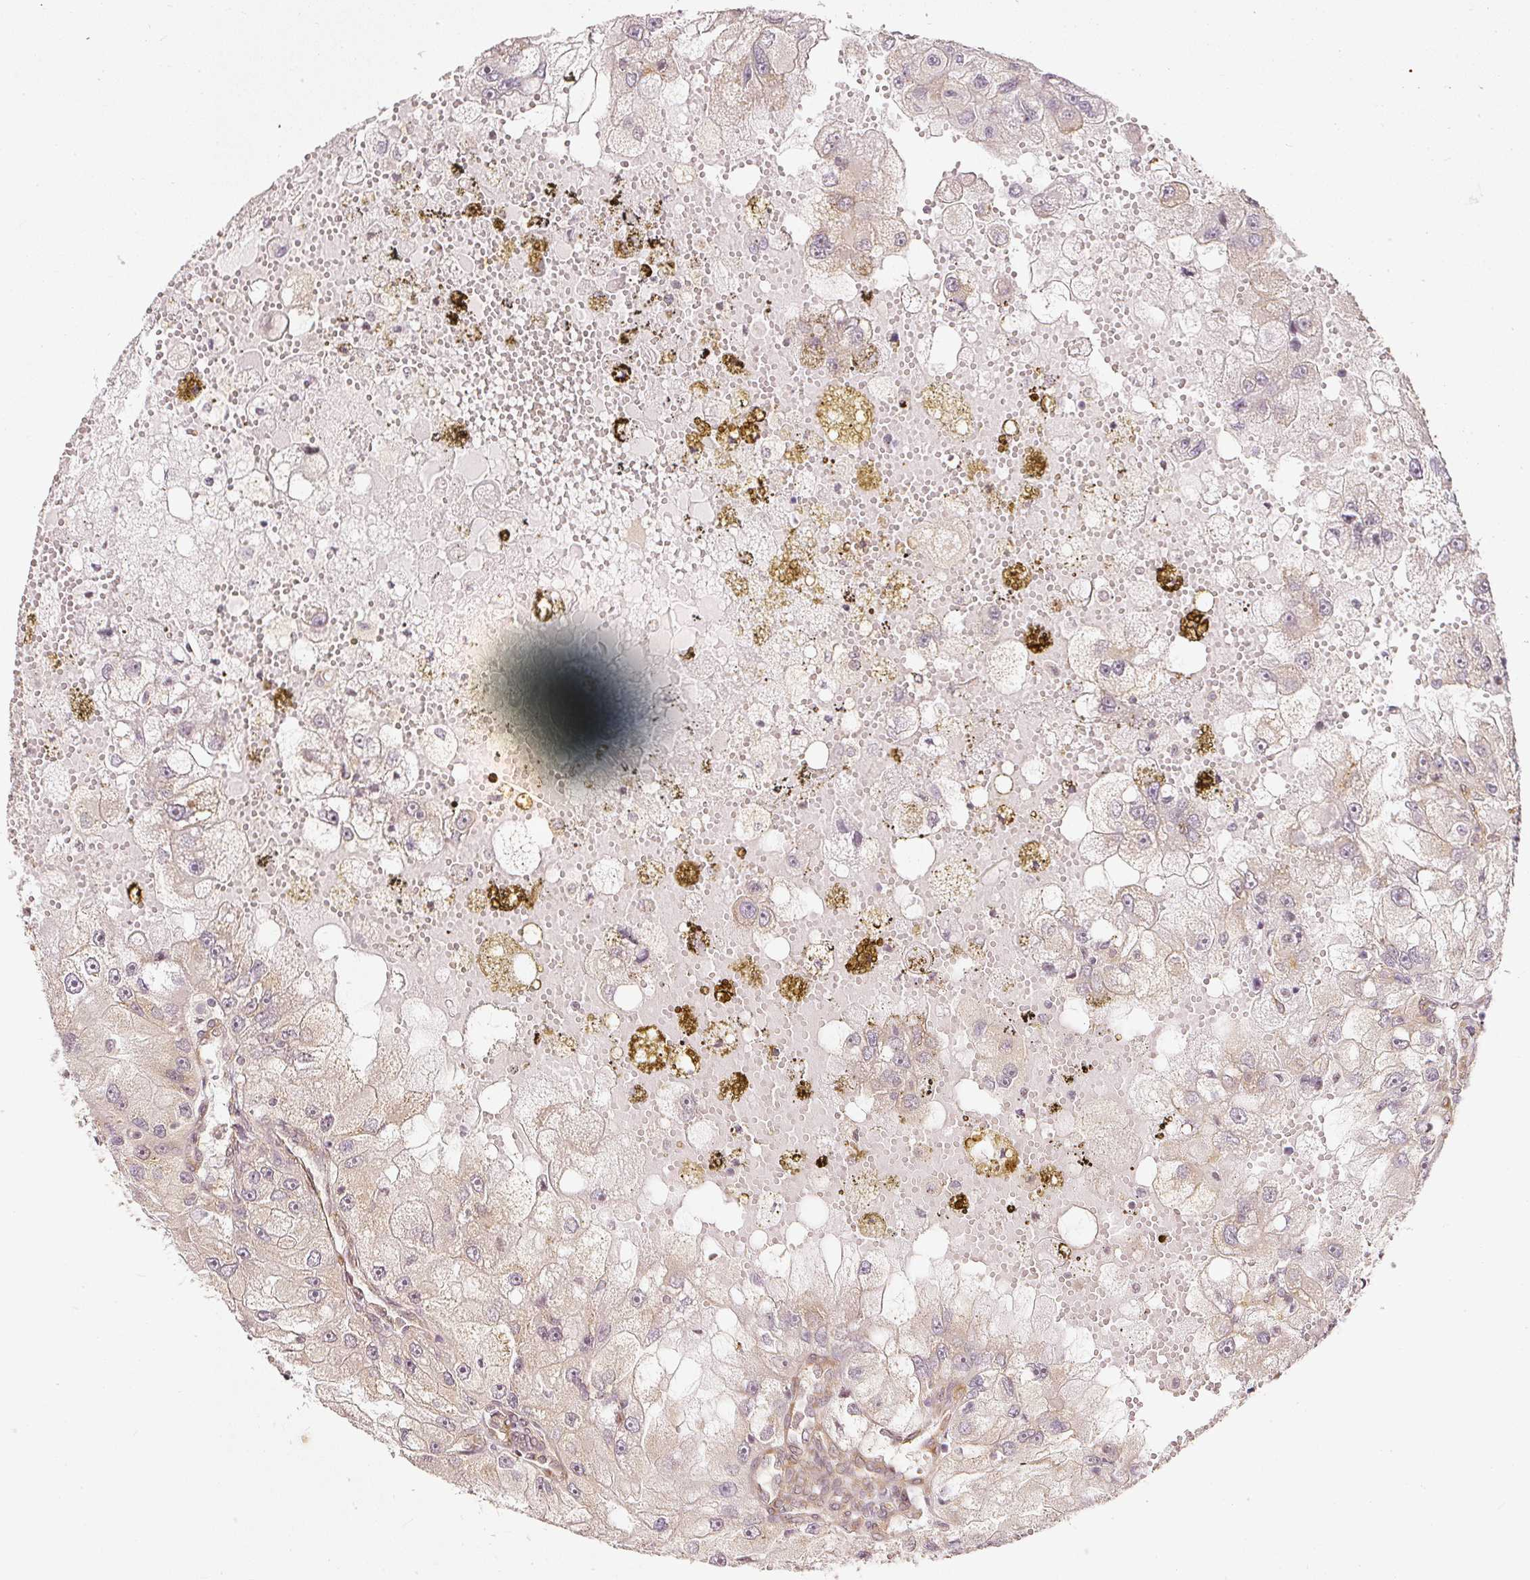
{"staining": {"intensity": "negative", "quantity": "none", "location": "none"}, "tissue": "renal cancer", "cell_type": "Tumor cells", "image_type": "cancer", "snomed": [{"axis": "morphology", "description": "Adenocarcinoma, NOS"}, {"axis": "topography", "description": "Kidney"}], "caption": "Tumor cells show no significant protein expression in renal cancer. Brightfield microscopy of IHC stained with DAB (brown) and hematoxylin (blue), captured at high magnification.", "gene": "DRD2", "patient": {"sex": "male", "age": 63}}